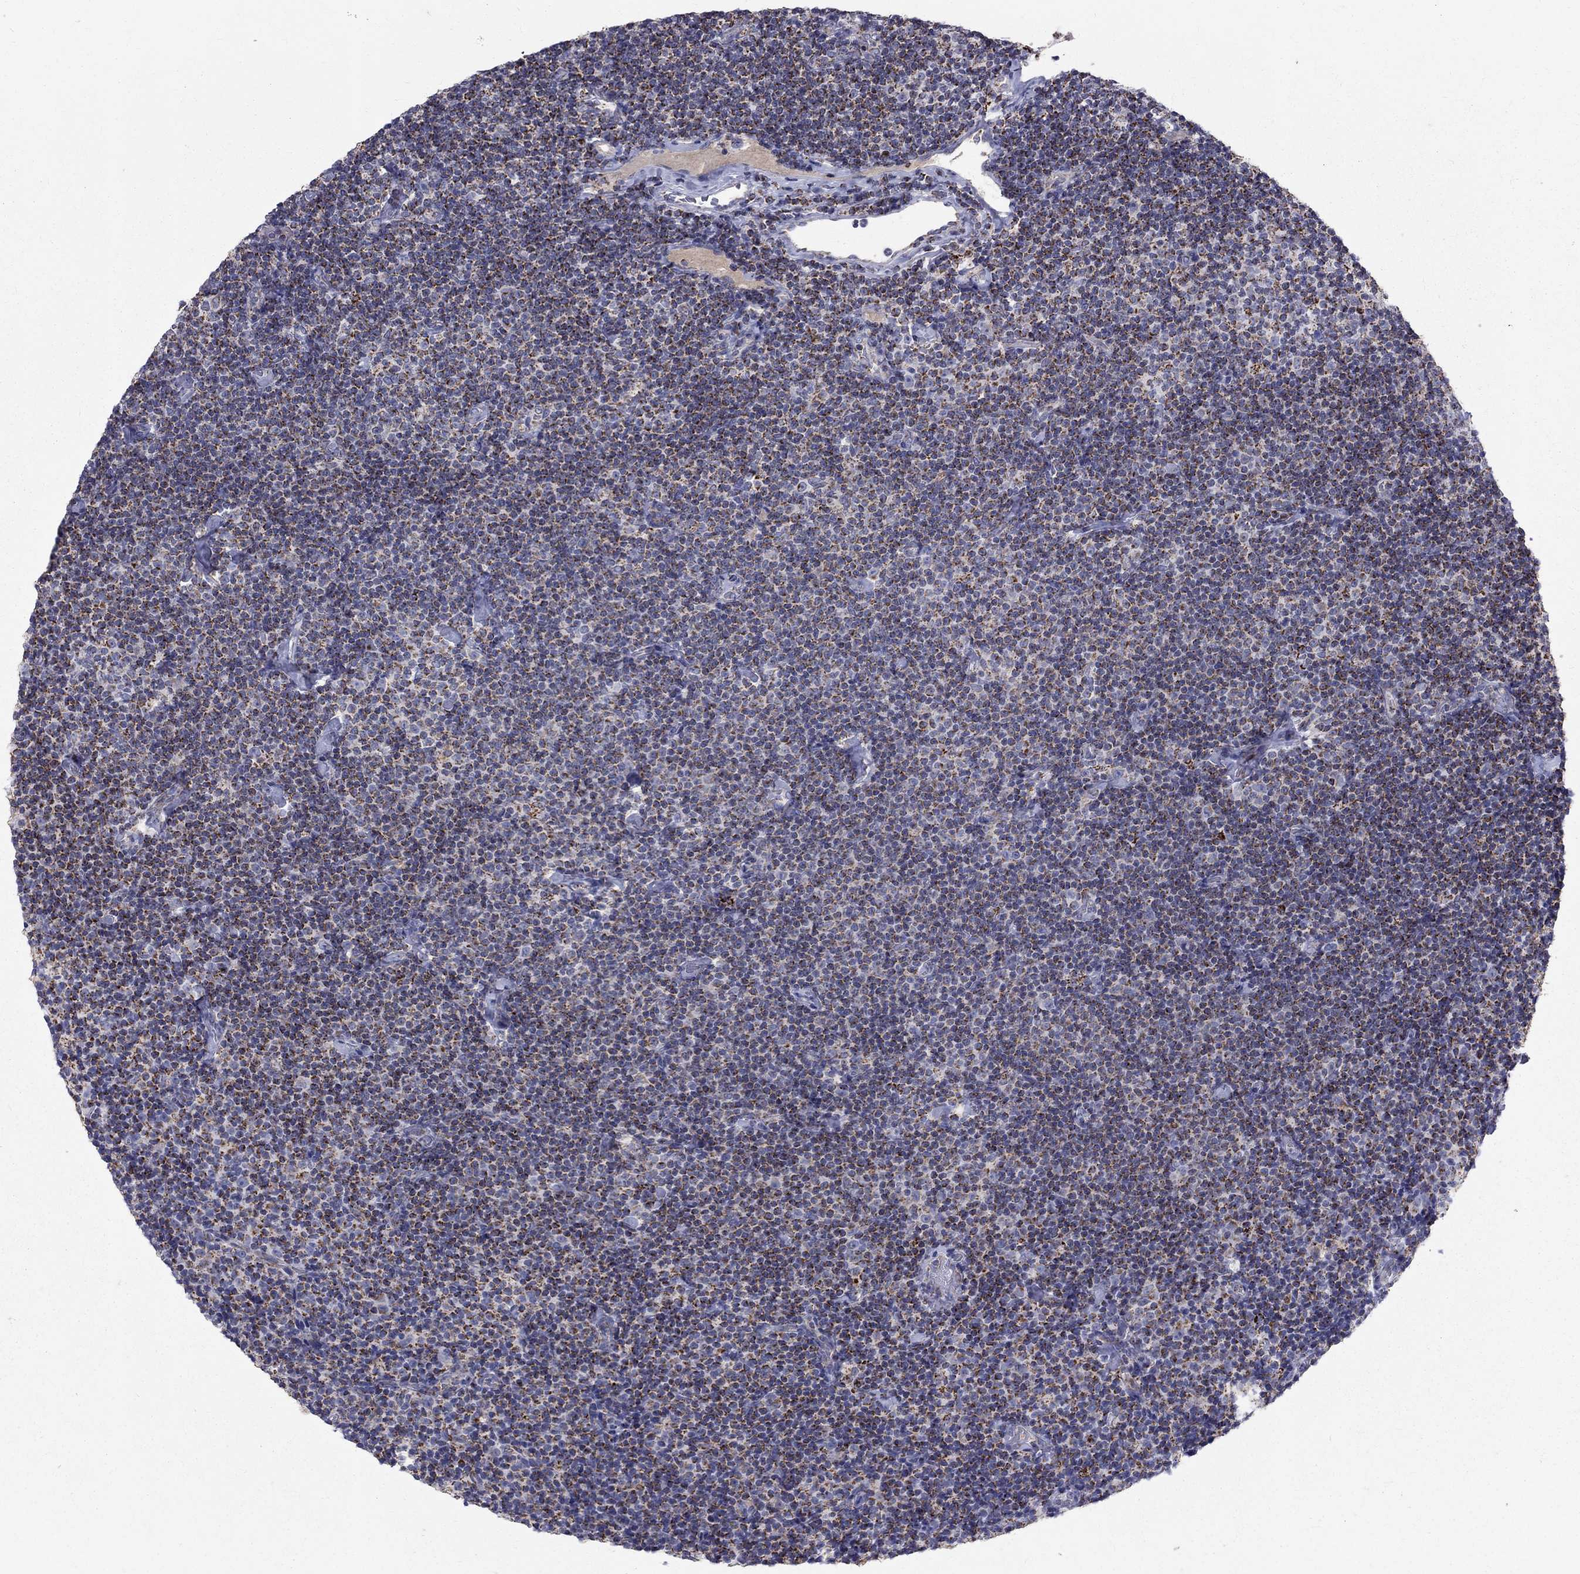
{"staining": {"intensity": "strong", "quantity": ">75%", "location": "cytoplasmic/membranous"}, "tissue": "lymphoma", "cell_type": "Tumor cells", "image_type": "cancer", "snomed": [{"axis": "morphology", "description": "Malignant lymphoma, non-Hodgkin's type, Low grade"}, {"axis": "topography", "description": "Lymph node"}], "caption": "This is an image of immunohistochemistry (IHC) staining of lymphoma, which shows strong positivity in the cytoplasmic/membranous of tumor cells.", "gene": "SLC4A10", "patient": {"sex": "male", "age": 81}}